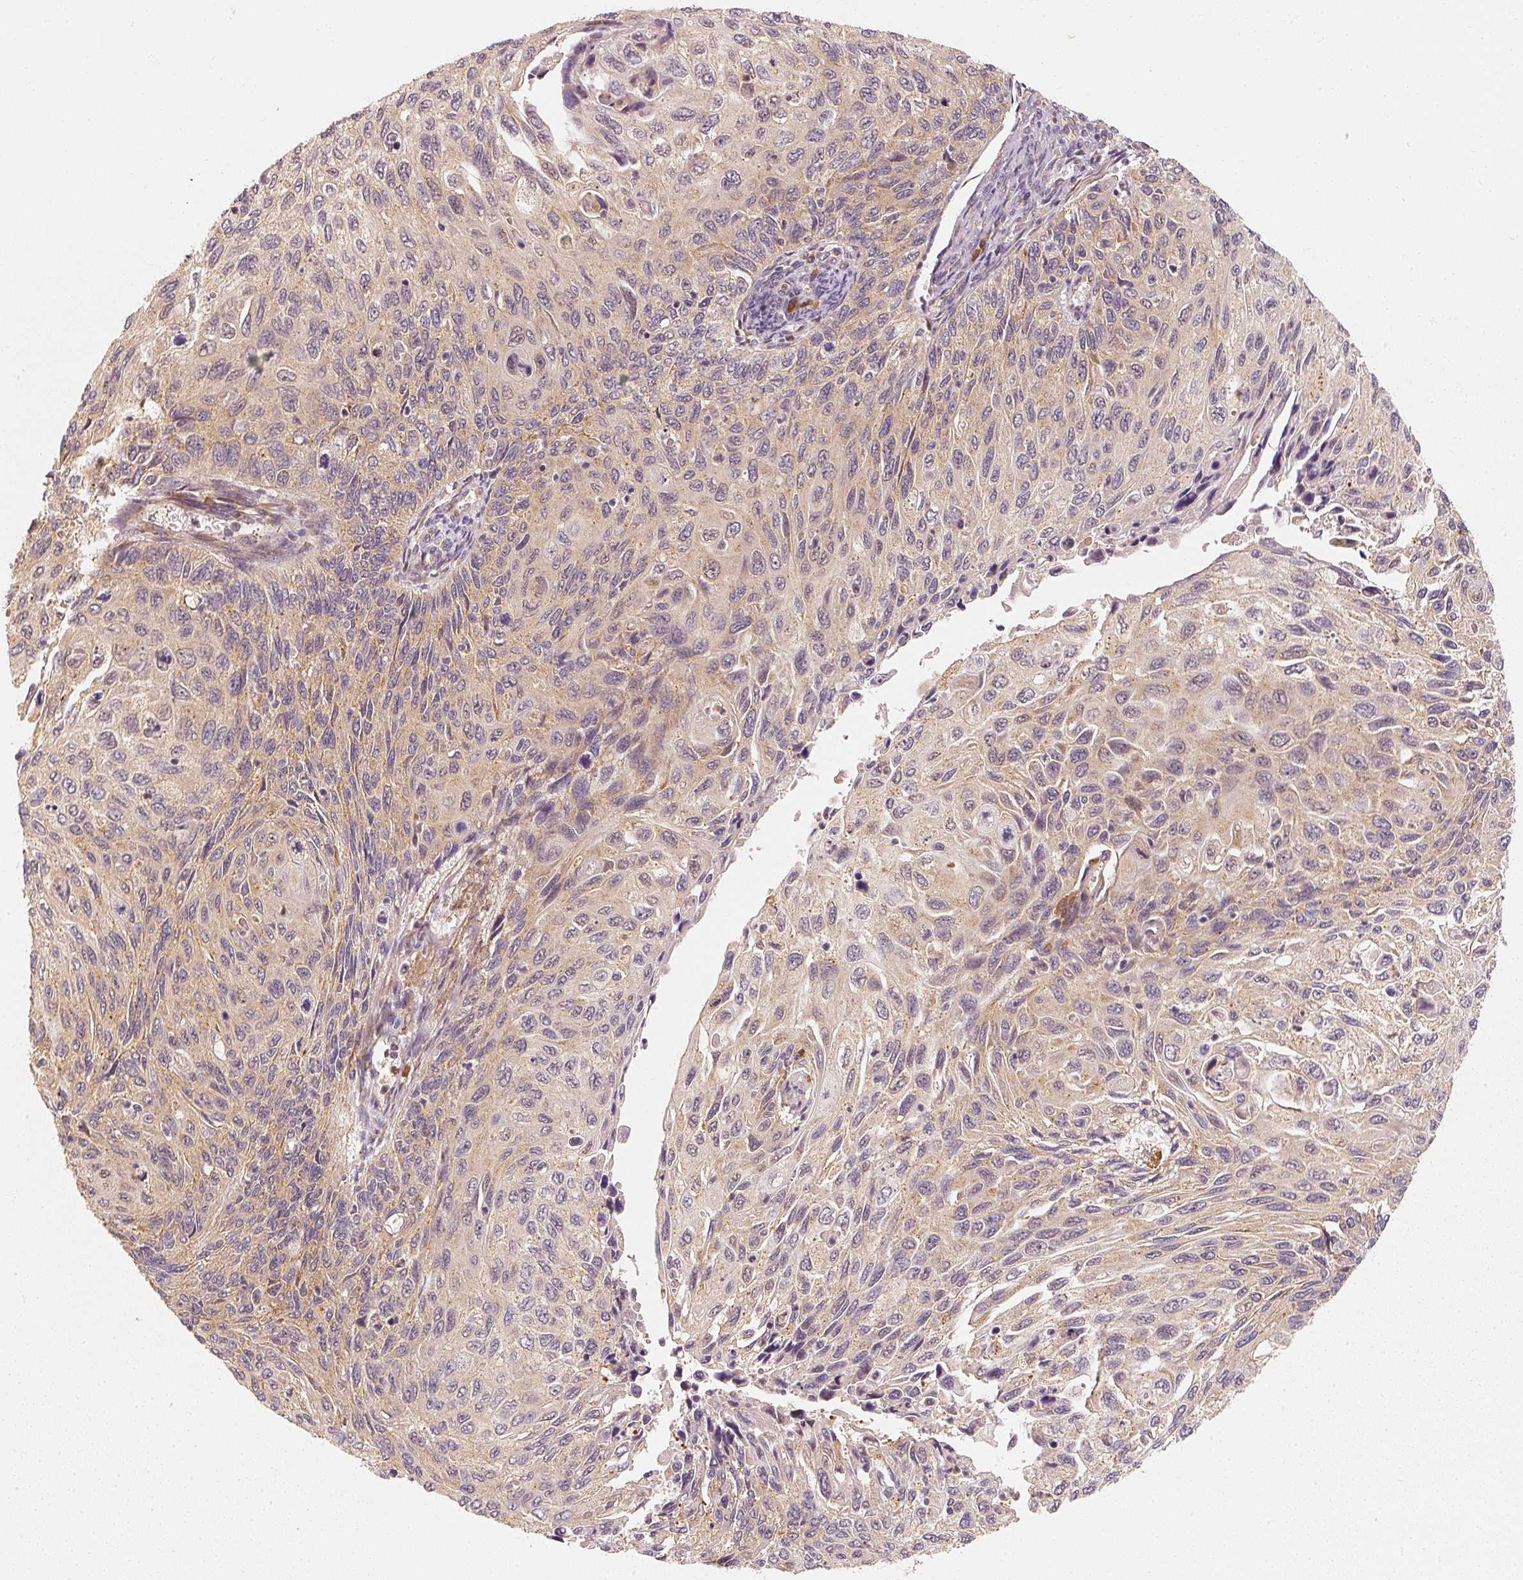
{"staining": {"intensity": "weak", "quantity": "25%-75%", "location": "cytoplasmic/membranous"}, "tissue": "cervical cancer", "cell_type": "Tumor cells", "image_type": "cancer", "snomed": [{"axis": "morphology", "description": "Squamous cell carcinoma, NOS"}, {"axis": "topography", "description": "Cervix"}], "caption": "Squamous cell carcinoma (cervical) stained for a protein shows weak cytoplasmic/membranous positivity in tumor cells. The staining was performed using DAB (3,3'-diaminobenzidine), with brown indicating positive protein expression. Nuclei are stained blue with hematoxylin.", "gene": "EEF1A2", "patient": {"sex": "female", "age": 70}}